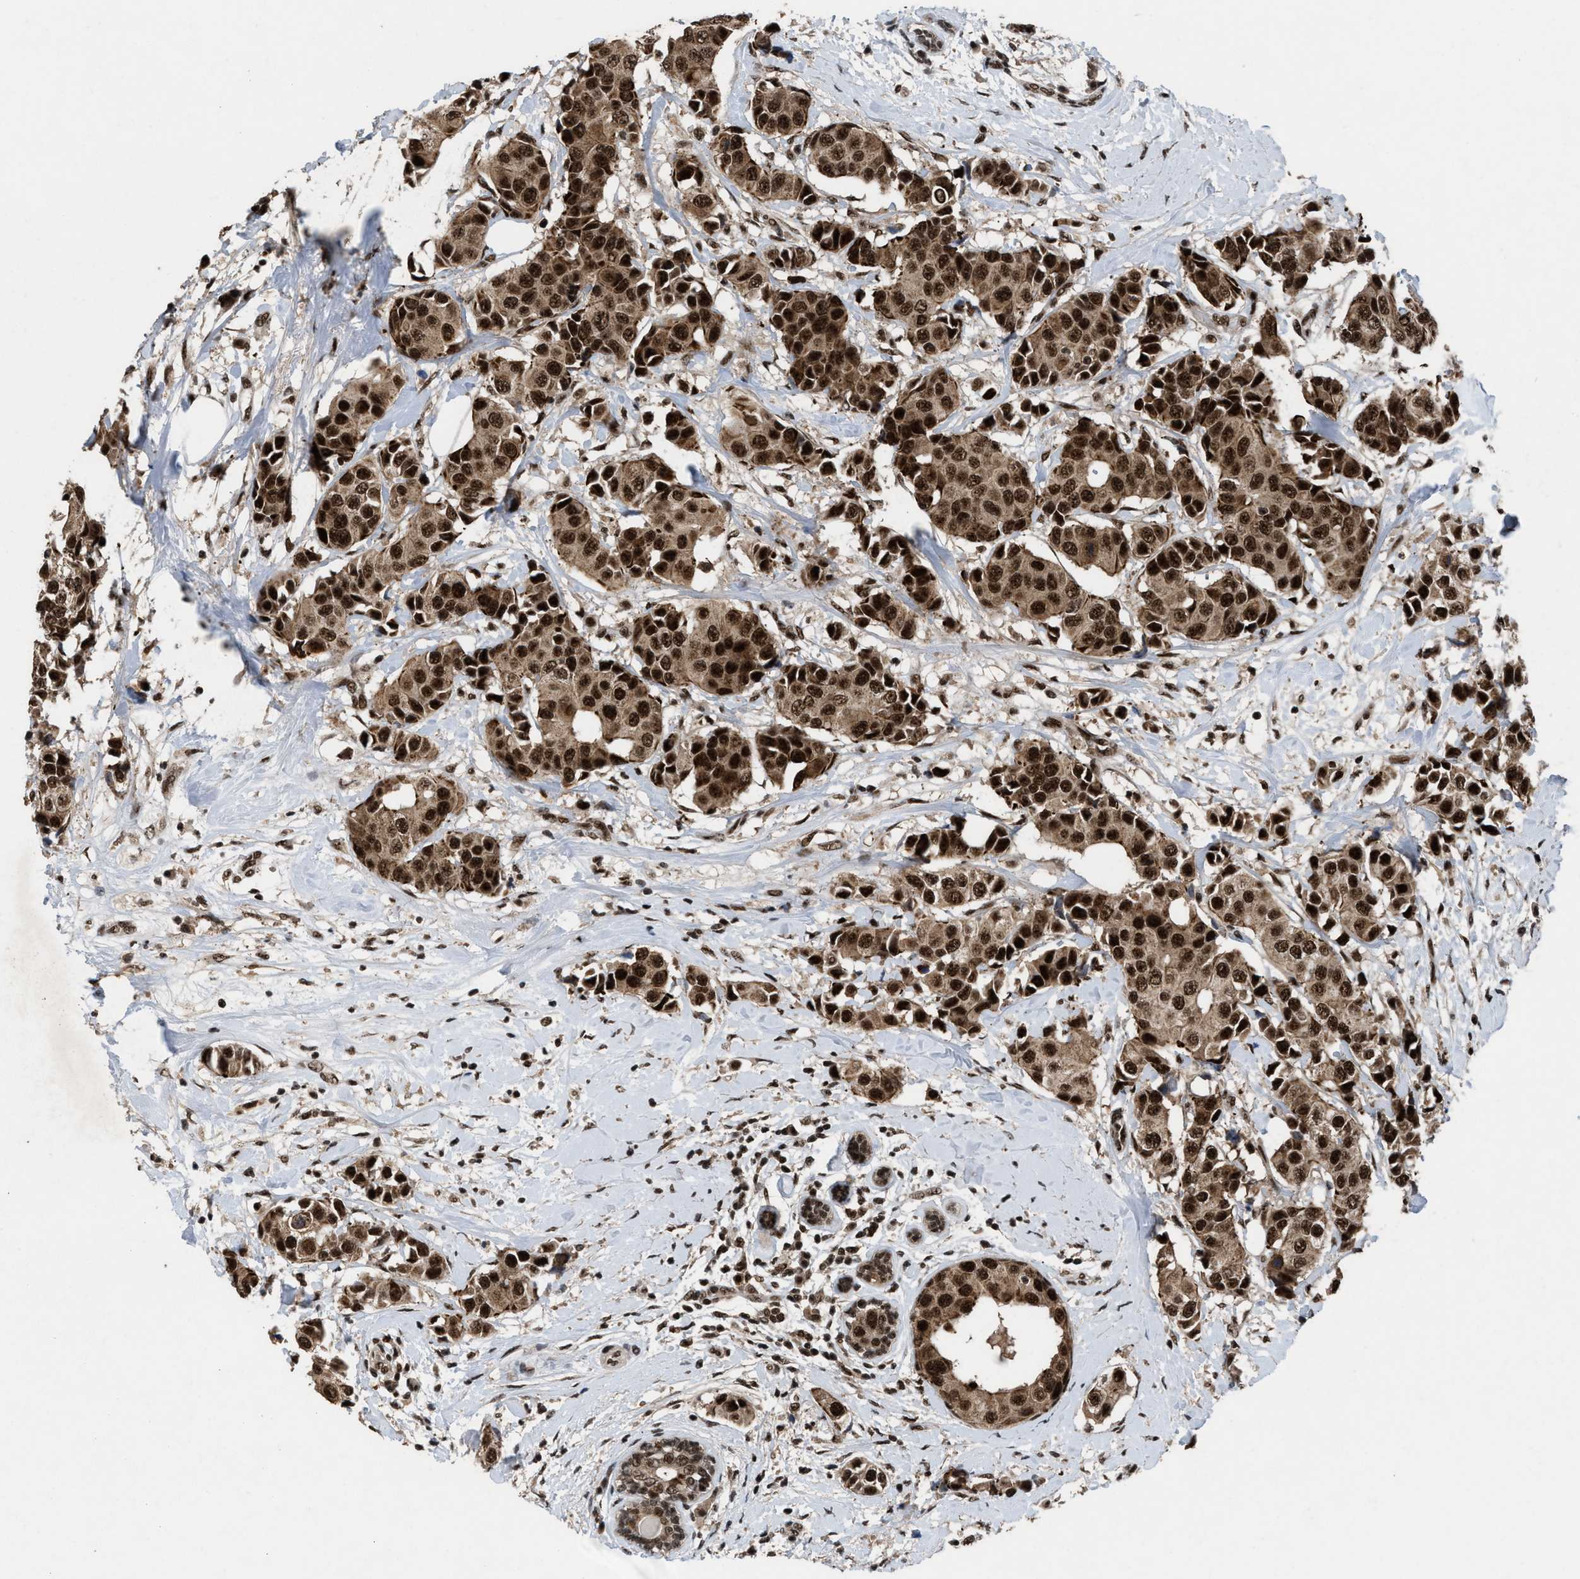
{"staining": {"intensity": "strong", "quantity": ">75%", "location": "cytoplasmic/membranous,nuclear"}, "tissue": "breast cancer", "cell_type": "Tumor cells", "image_type": "cancer", "snomed": [{"axis": "morphology", "description": "Normal tissue, NOS"}, {"axis": "morphology", "description": "Duct carcinoma"}, {"axis": "topography", "description": "Breast"}], "caption": "This image displays breast cancer stained with immunohistochemistry to label a protein in brown. The cytoplasmic/membranous and nuclear of tumor cells show strong positivity for the protein. Nuclei are counter-stained blue.", "gene": "PRPF4", "patient": {"sex": "female", "age": 39}}